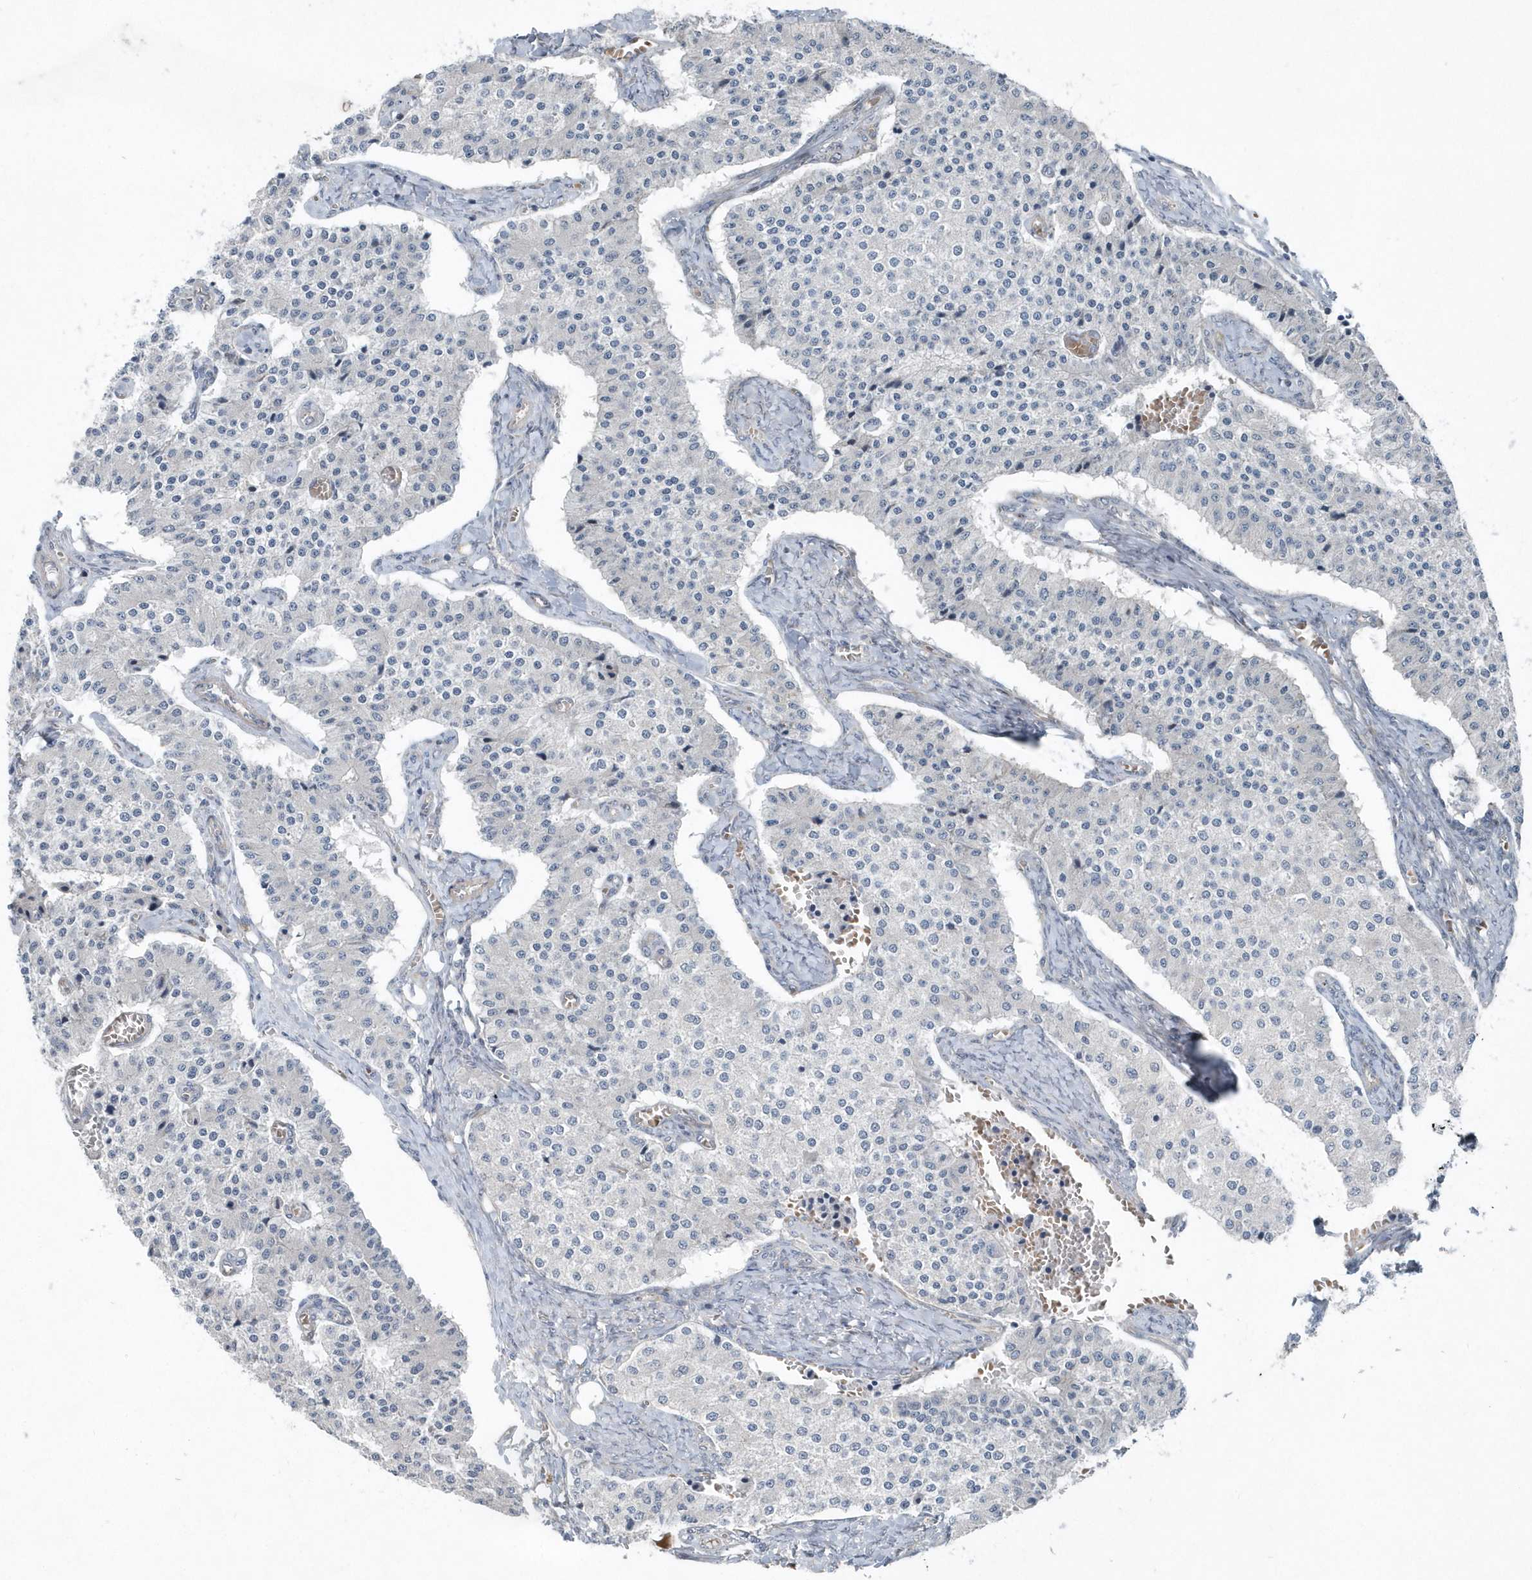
{"staining": {"intensity": "negative", "quantity": "none", "location": "none"}, "tissue": "carcinoid", "cell_type": "Tumor cells", "image_type": "cancer", "snomed": [{"axis": "morphology", "description": "Carcinoid, malignant, NOS"}, {"axis": "topography", "description": "Colon"}], "caption": "IHC of carcinoid displays no staining in tumor cells. (Stains: DAB IHC with hematoxylin counter stain, Microscopy: brightfield microscopy at high magnification).", "gene": "MCC", "patient": {"sex": "female", "age": 52}}